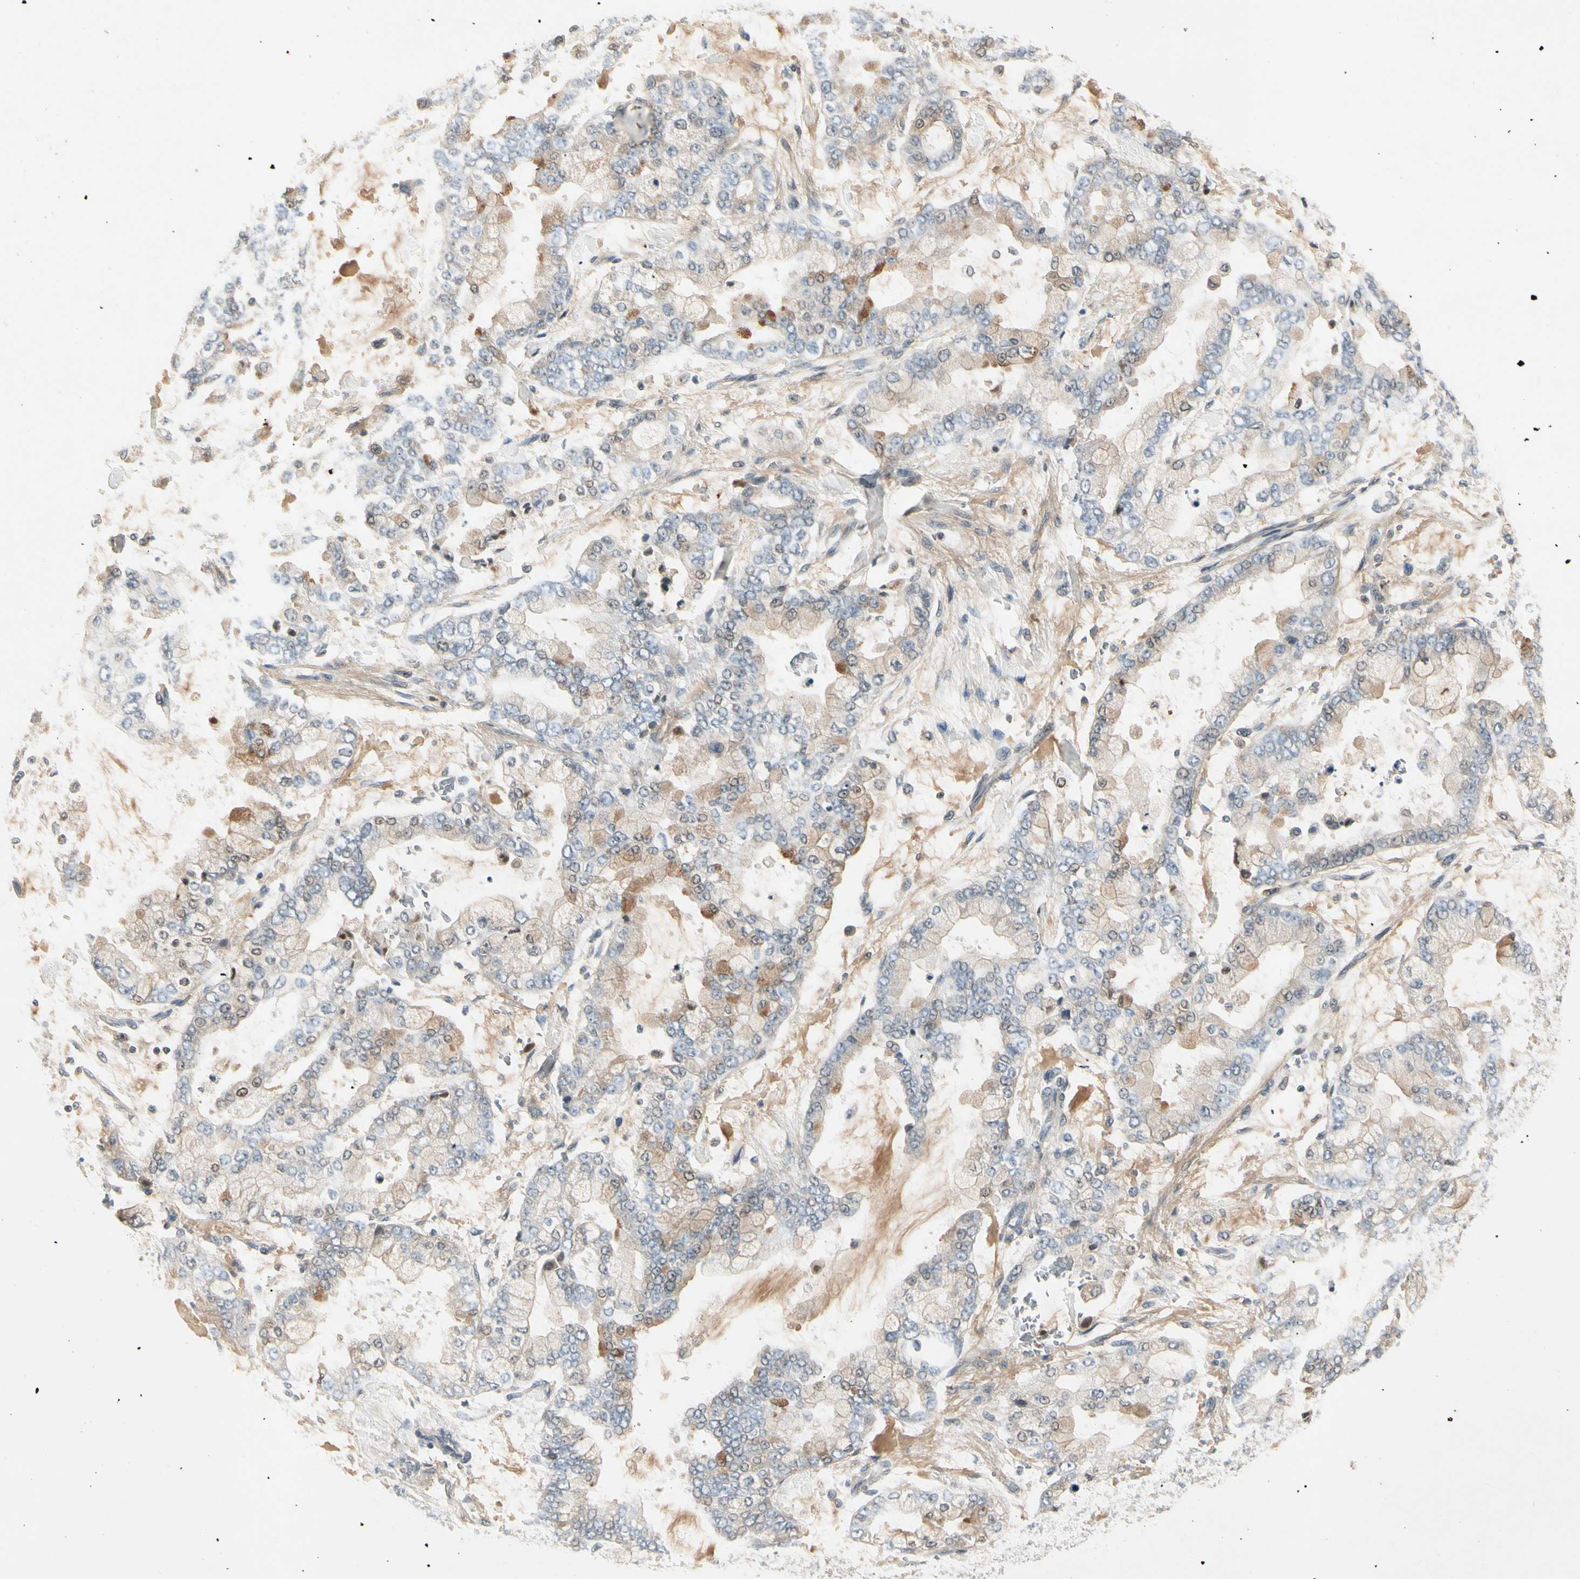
{"staining": {"intensity": "weak", "quantity": "25%-75%", "location": "cytoplasmic/membranous"}, "tissue": "stomach cancer", "cell_type": "Tumor cells", "image_type": "cancer", "snomed": [{"axis": "morphology", "description": "Normal tissue, NOS"}, {"axis": "morphology", "description": "Adenocarcinoma, NOS"}, {"axis": "topography", "description": "Stomach, upper"}, {"axis": "topography", "description": "Stomach"}], "caption": "A high-resolution micrograph shows immunohistochemistry (IHC) staining of adenocarcinoma (stomach), which displays weak cytoplasmic/membranous staining in about 25%-75% of tumor cells.", "gene": "CCL4", "patient": {"sex": "male", "age": 76}}